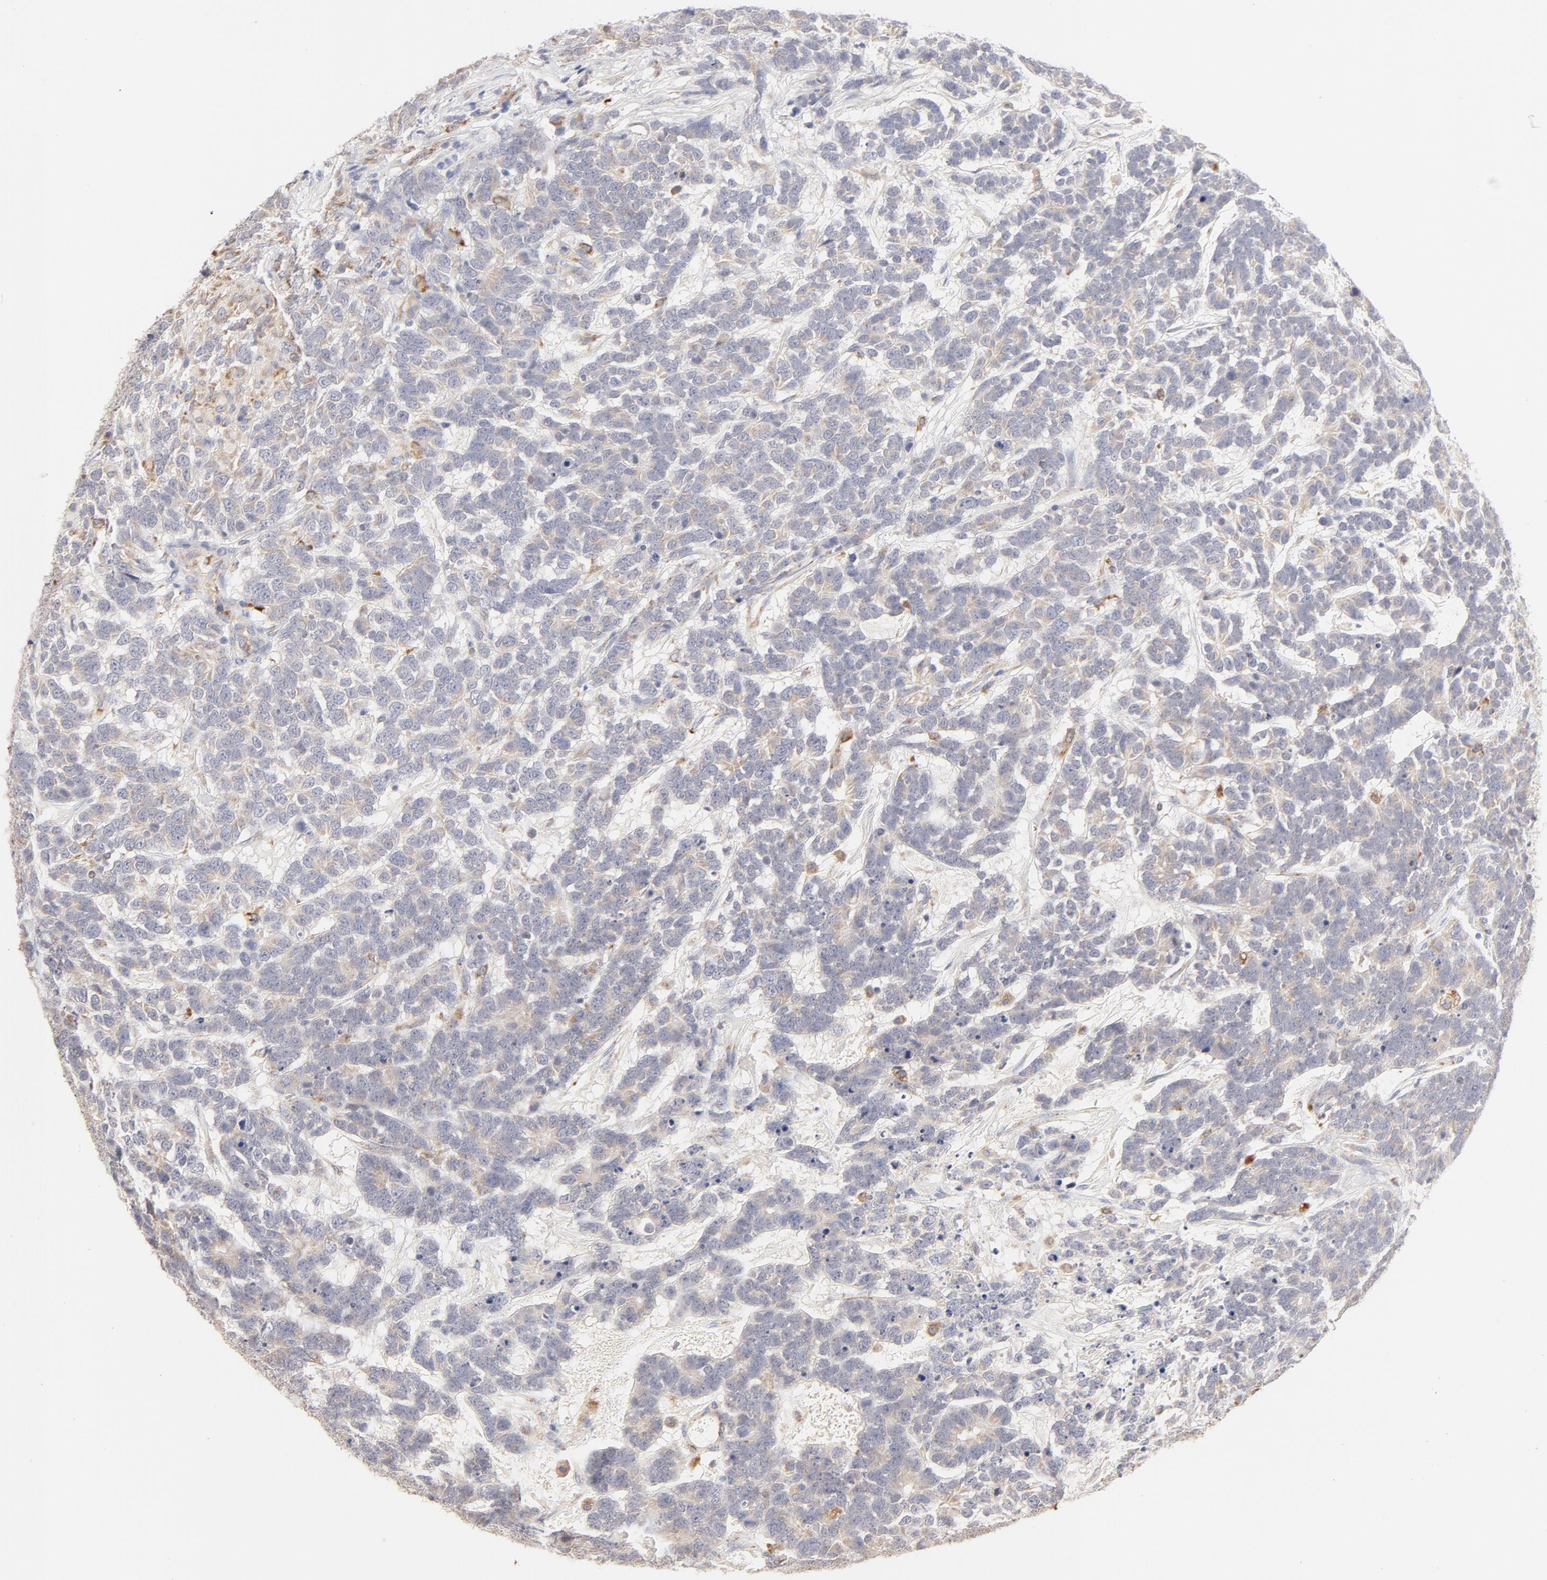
{"staining": {"intensity": "negative", "quantity": "none", "location": "none"}, "tissue": "testis cancer", "cell_type": "Tumor cells", "image_type": "cancer", "snomed": [{"axis": "morphology", "description": "Carcinoma, Embryonal, NOS"}, {"axis": "topography", "description": "Testis"}], "caption": "Immunohistochemistry image of neoplastic tissue: testis cancer (embryonal carcinoma) stained with DAB (3,3'-diaminobenzidine) shows no significant protein positivity in tumor cells.", "gene": "MTERF2", "patient": {"sex": "male", "age": 26}}